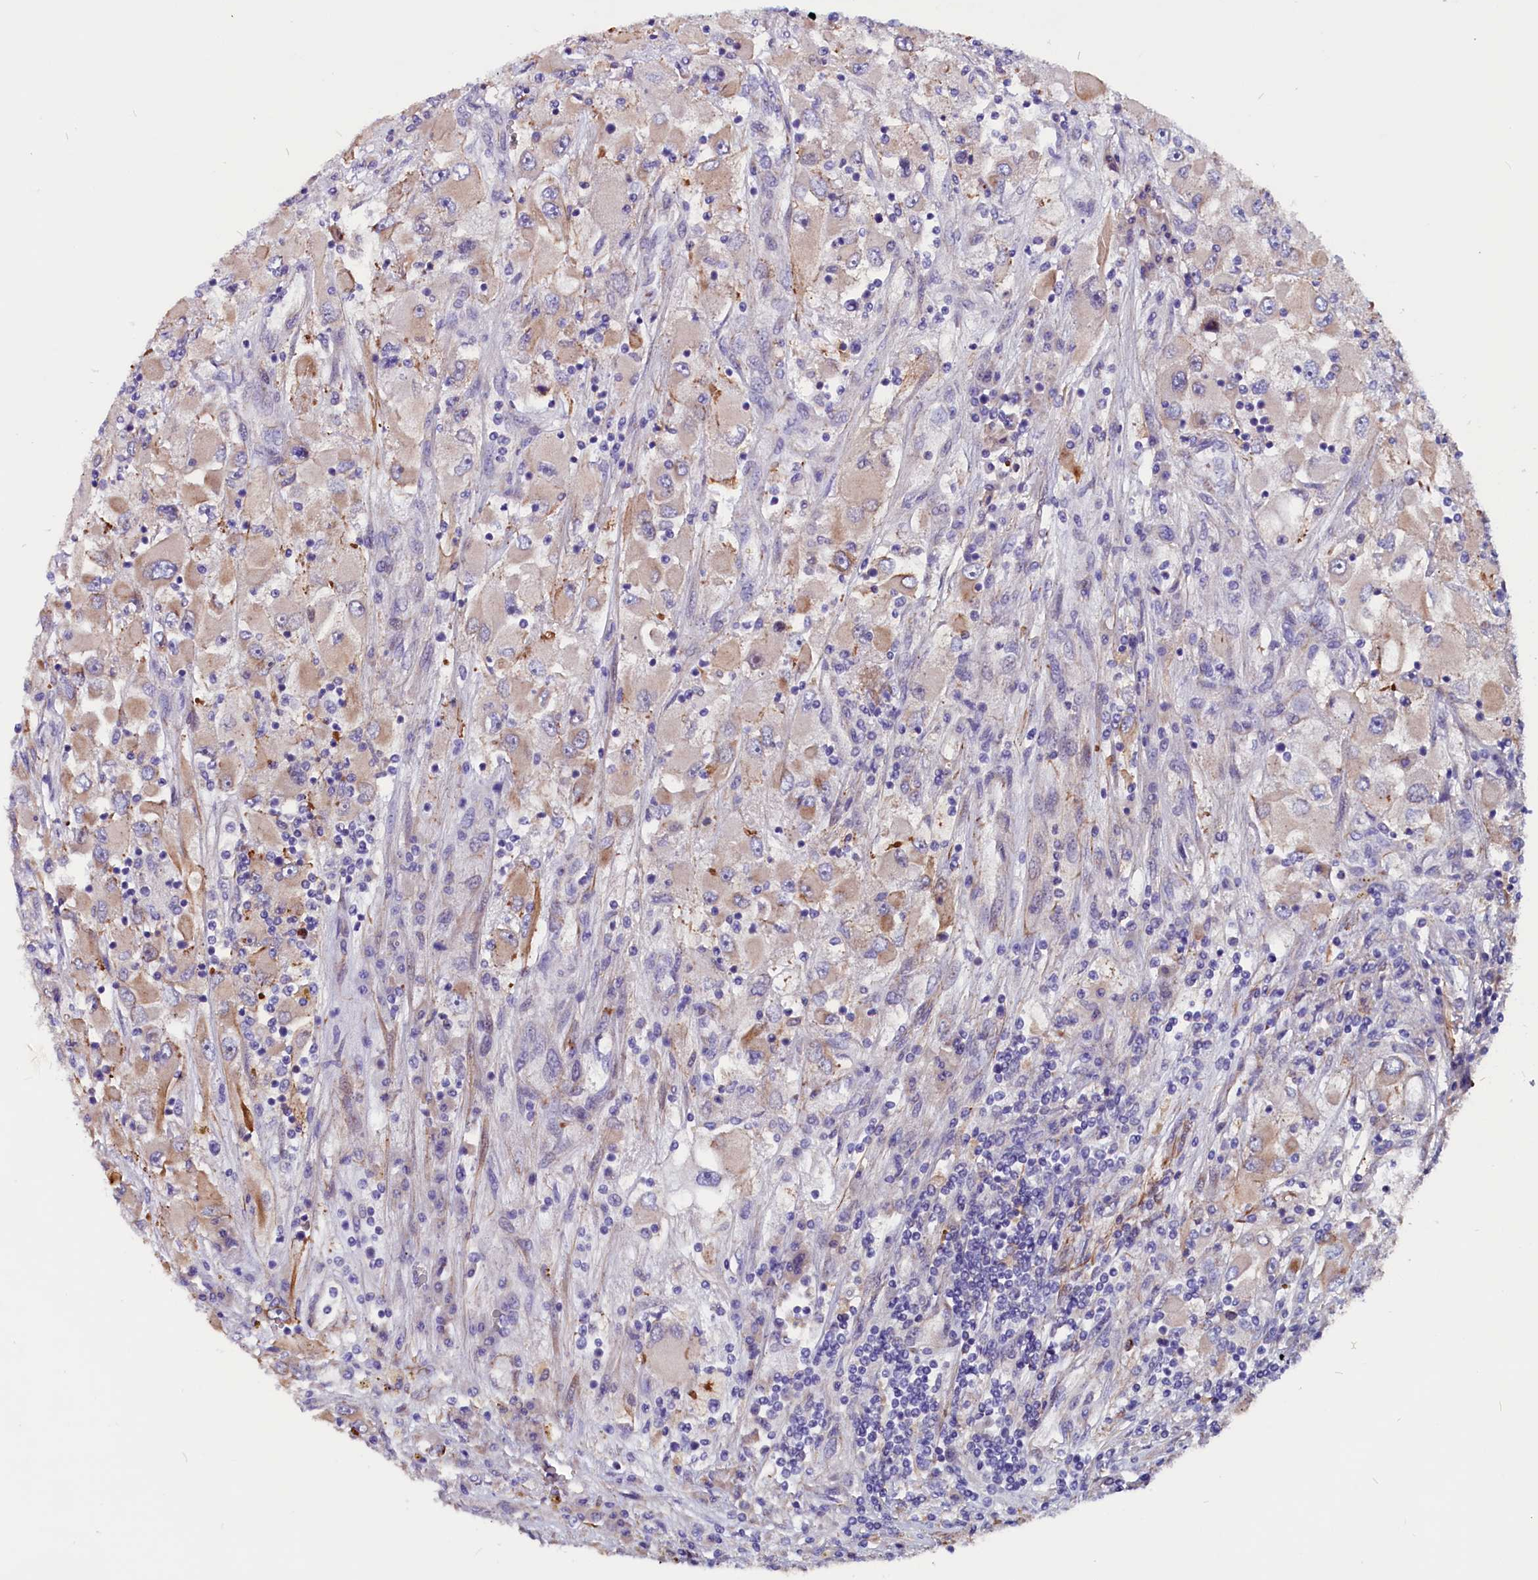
{"staining": {"intensity": "weak", "quantity": "<25%", "location": "cytoplasmic/membranous"}, "tissue": "renal cancer", "cell_type": "Tumor cells", "image_type": "cancer", "snomed": [{"axis": "morphology", "description": "Adenocarcinoma, NOS"}, {"axis": "topography", "description": "Kidney"}], "caption": "Renal adenocarcinoma was stained to show a protein in brown. There is no significant staining in tumor cells.", "gene": "ZNF749", "patient": {"sex": "female", "age": 52}}